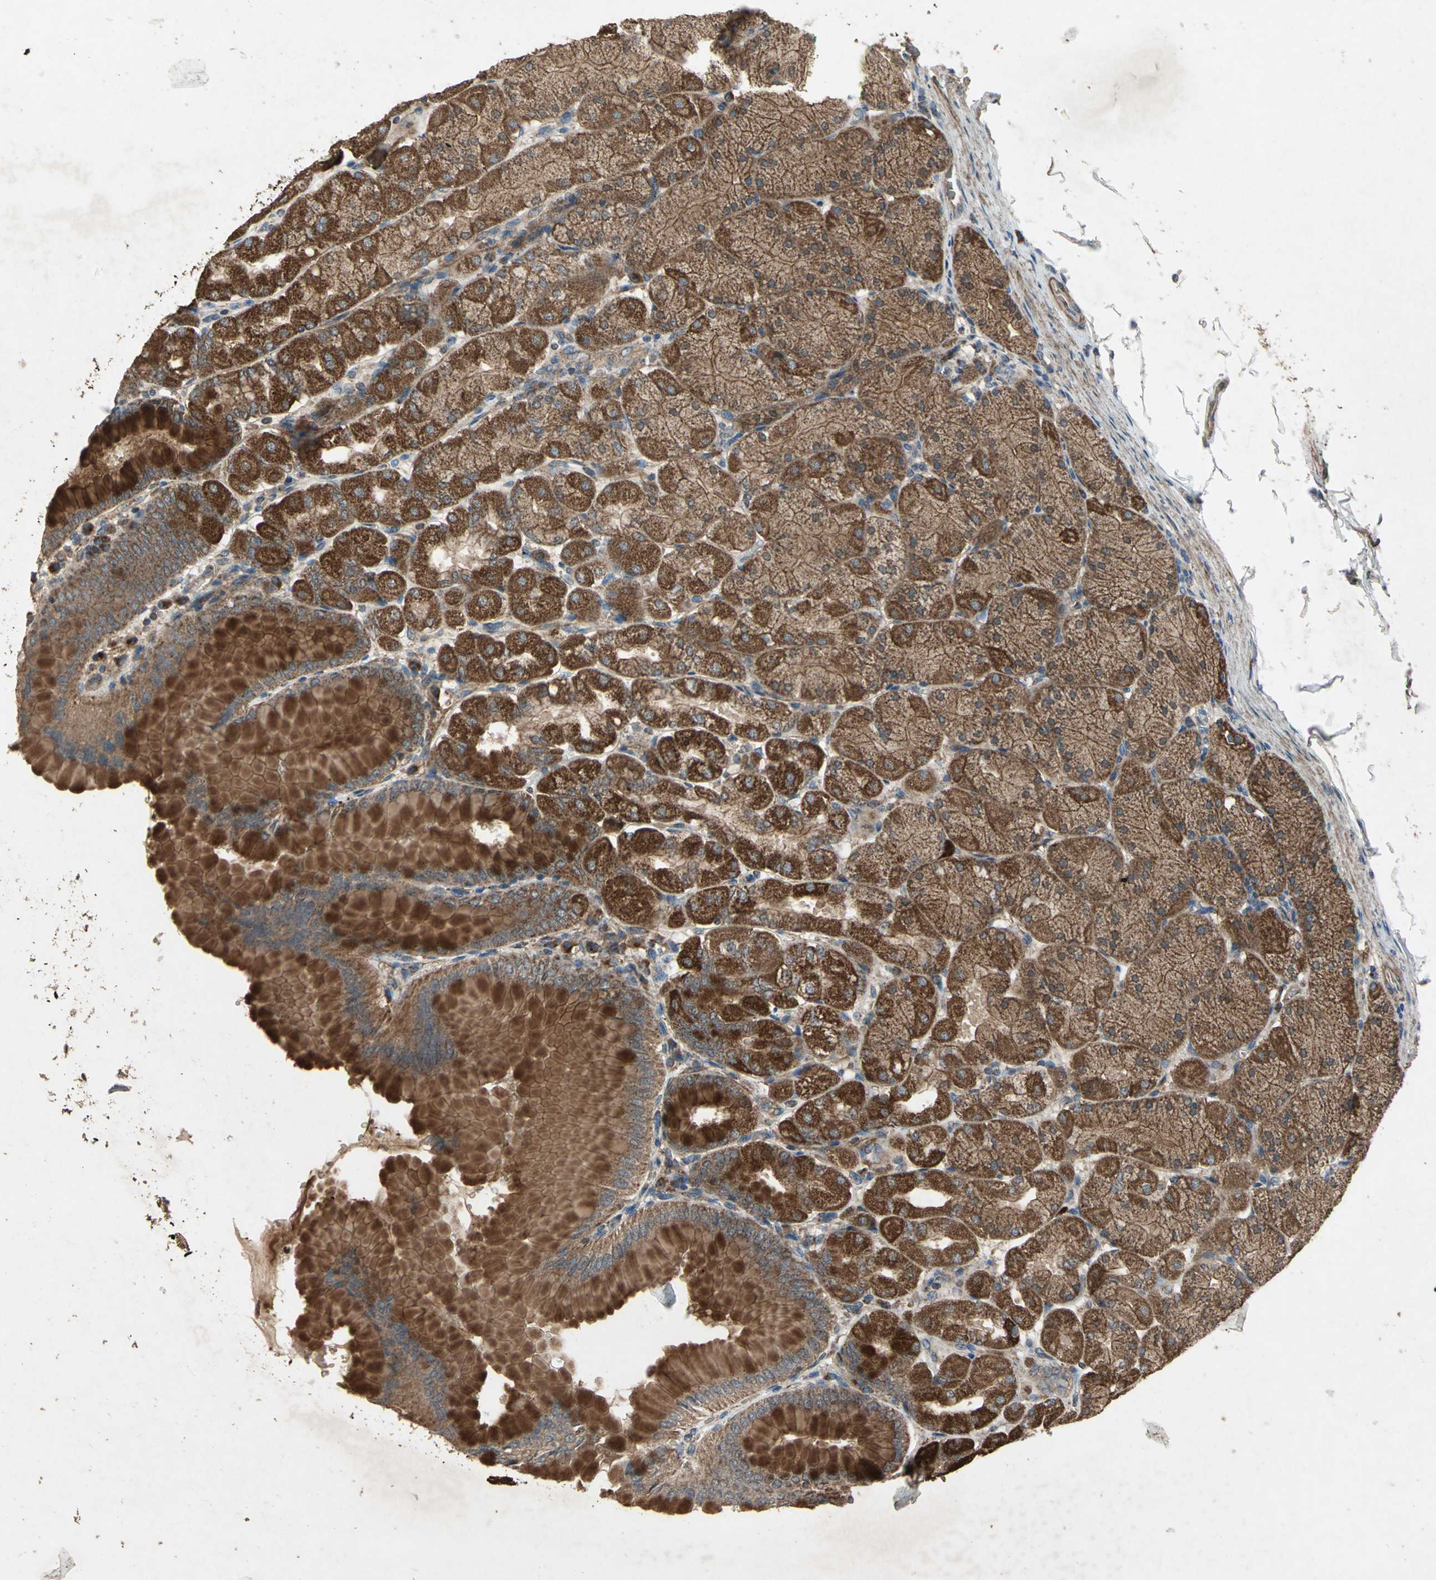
{"staining": {"intensity": "strong", "quantity": ">75%", "location": "cytoplasmic/membranous"}, "tissue": "stomach", "cell_type": "Glandular cells", "image_type": "normal", "snomed": [{"axis": "morphology", "description": "Normal tissue, NOS"}, {"axis": "topography", "description": "Stomach, upper"}], "caption": "Protein expression analysis of benign stomach reveals strong cytoplasmic/membranous positivity in approximately >75% of glandular cells. The staining is performed using DAB brown chromogen to label protein expression. The nuclei are counter-stained blue using hematoxylin.", "gene": "POLRMT", "patient": {"sex": "female", "age": 56}}